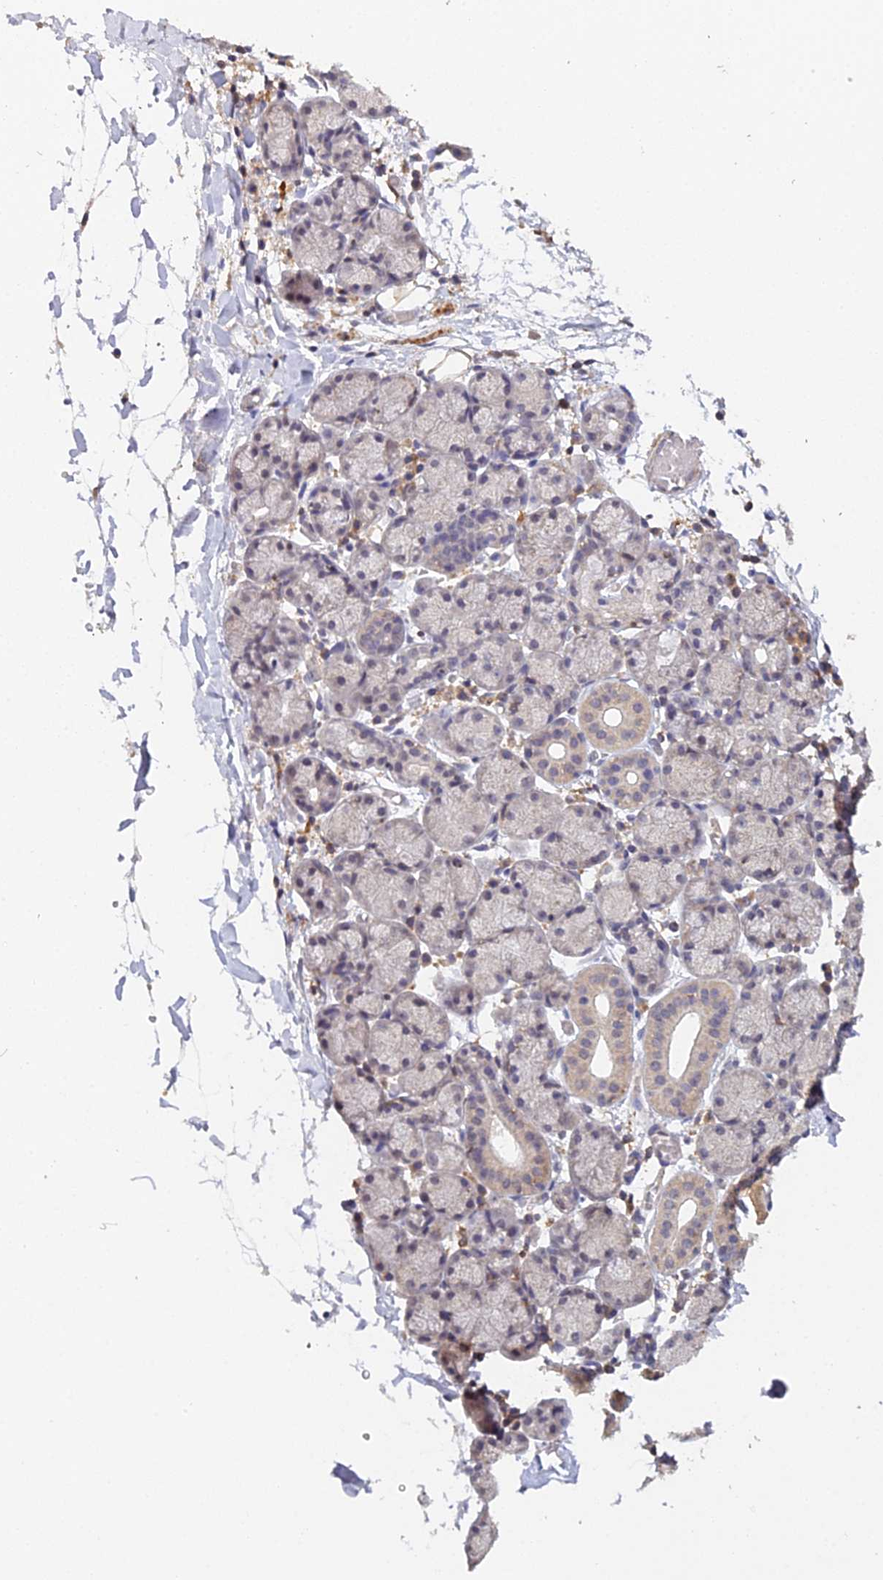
{"staining": {"intensity": "weak", "quantity": "25%-75%", "location": "cytoplasmic/membranous,nuclear"}, "tissue": "salivary gland", "cell_type": "Glandular cells", "image_type": "normal", "snomed": [{"axis": "morphology", "description": "Normal tissue, NOS"}, {"axis": "topography", "description": "Salivary gland"}], "caption": "Brown immunohistochemical staining in unremarkable human salivary gland shows weak cytoplasmic/membranous,nuclear expression in about 25%-75% of glandular cells. (DAB IHC, brown staining for protein, blue staining for nuclei).", "gene": "TPRX1", "patient": {"sex": "female", "age": 24}}